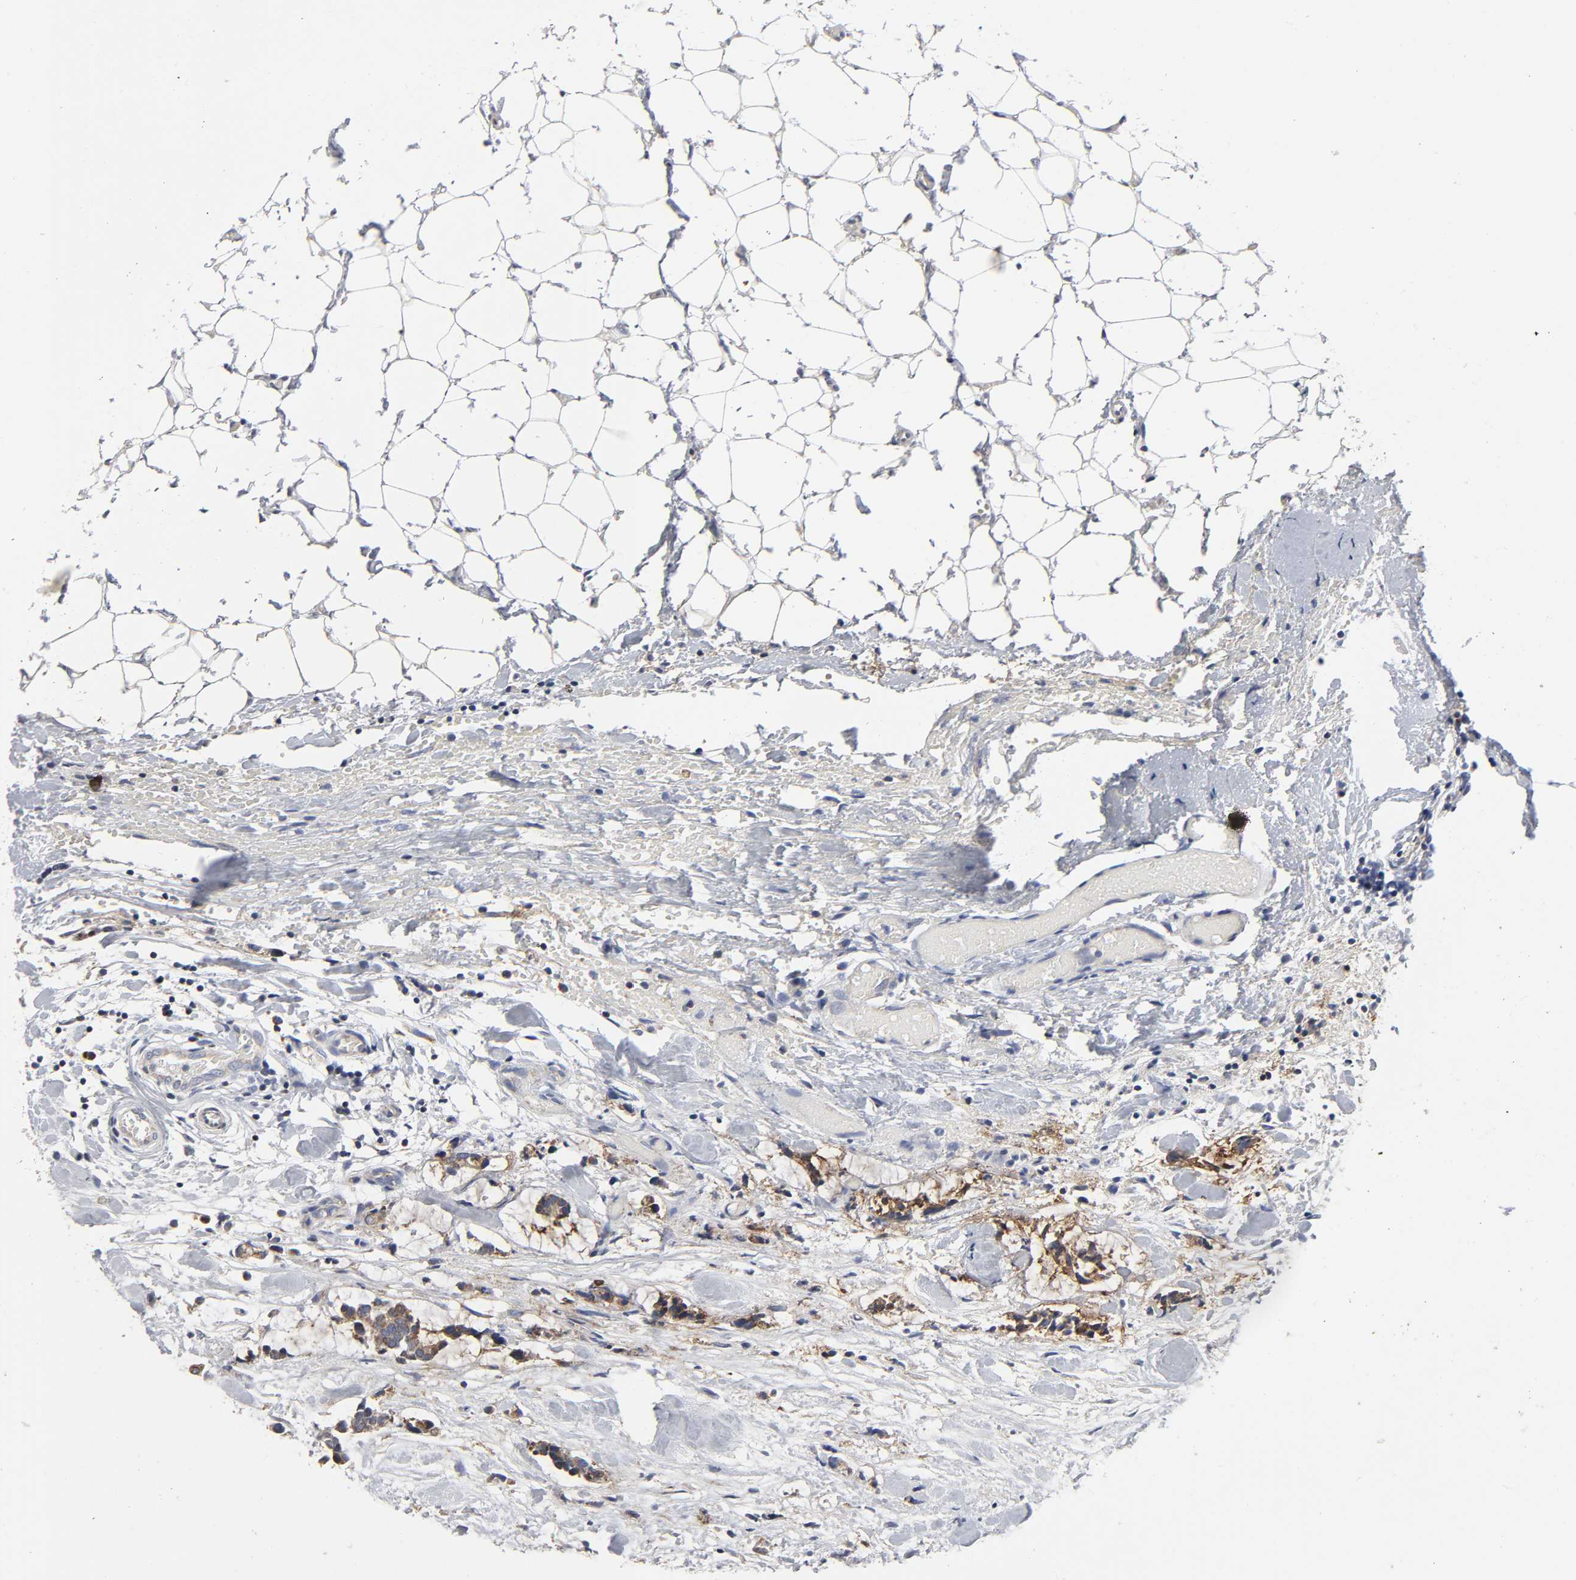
{"staining": {"intensity": "moderate", "quantity": "25%-75%", "location": "cytoplasmic/membranous"}, "tissue": "colorectal cancer", "cell_type": "Tumor cells", "image_type": "cancer", "snomed": [{"axis": "morphology", "description": "Adenocarcinoma, NOS"}, {"axis": "topography", "description": "Colon"}], "caption": "Immunohistochemistry (IHC) image of human colorectal adenocarcinoma stained for a protein (brown), which demonstrates medium levels of moderate cytoplasmic/membranous staining in approximately 25%-75% of tumor cells.", "gene": "AOPEP", "patient": {"sex": "male", "age": 14}}